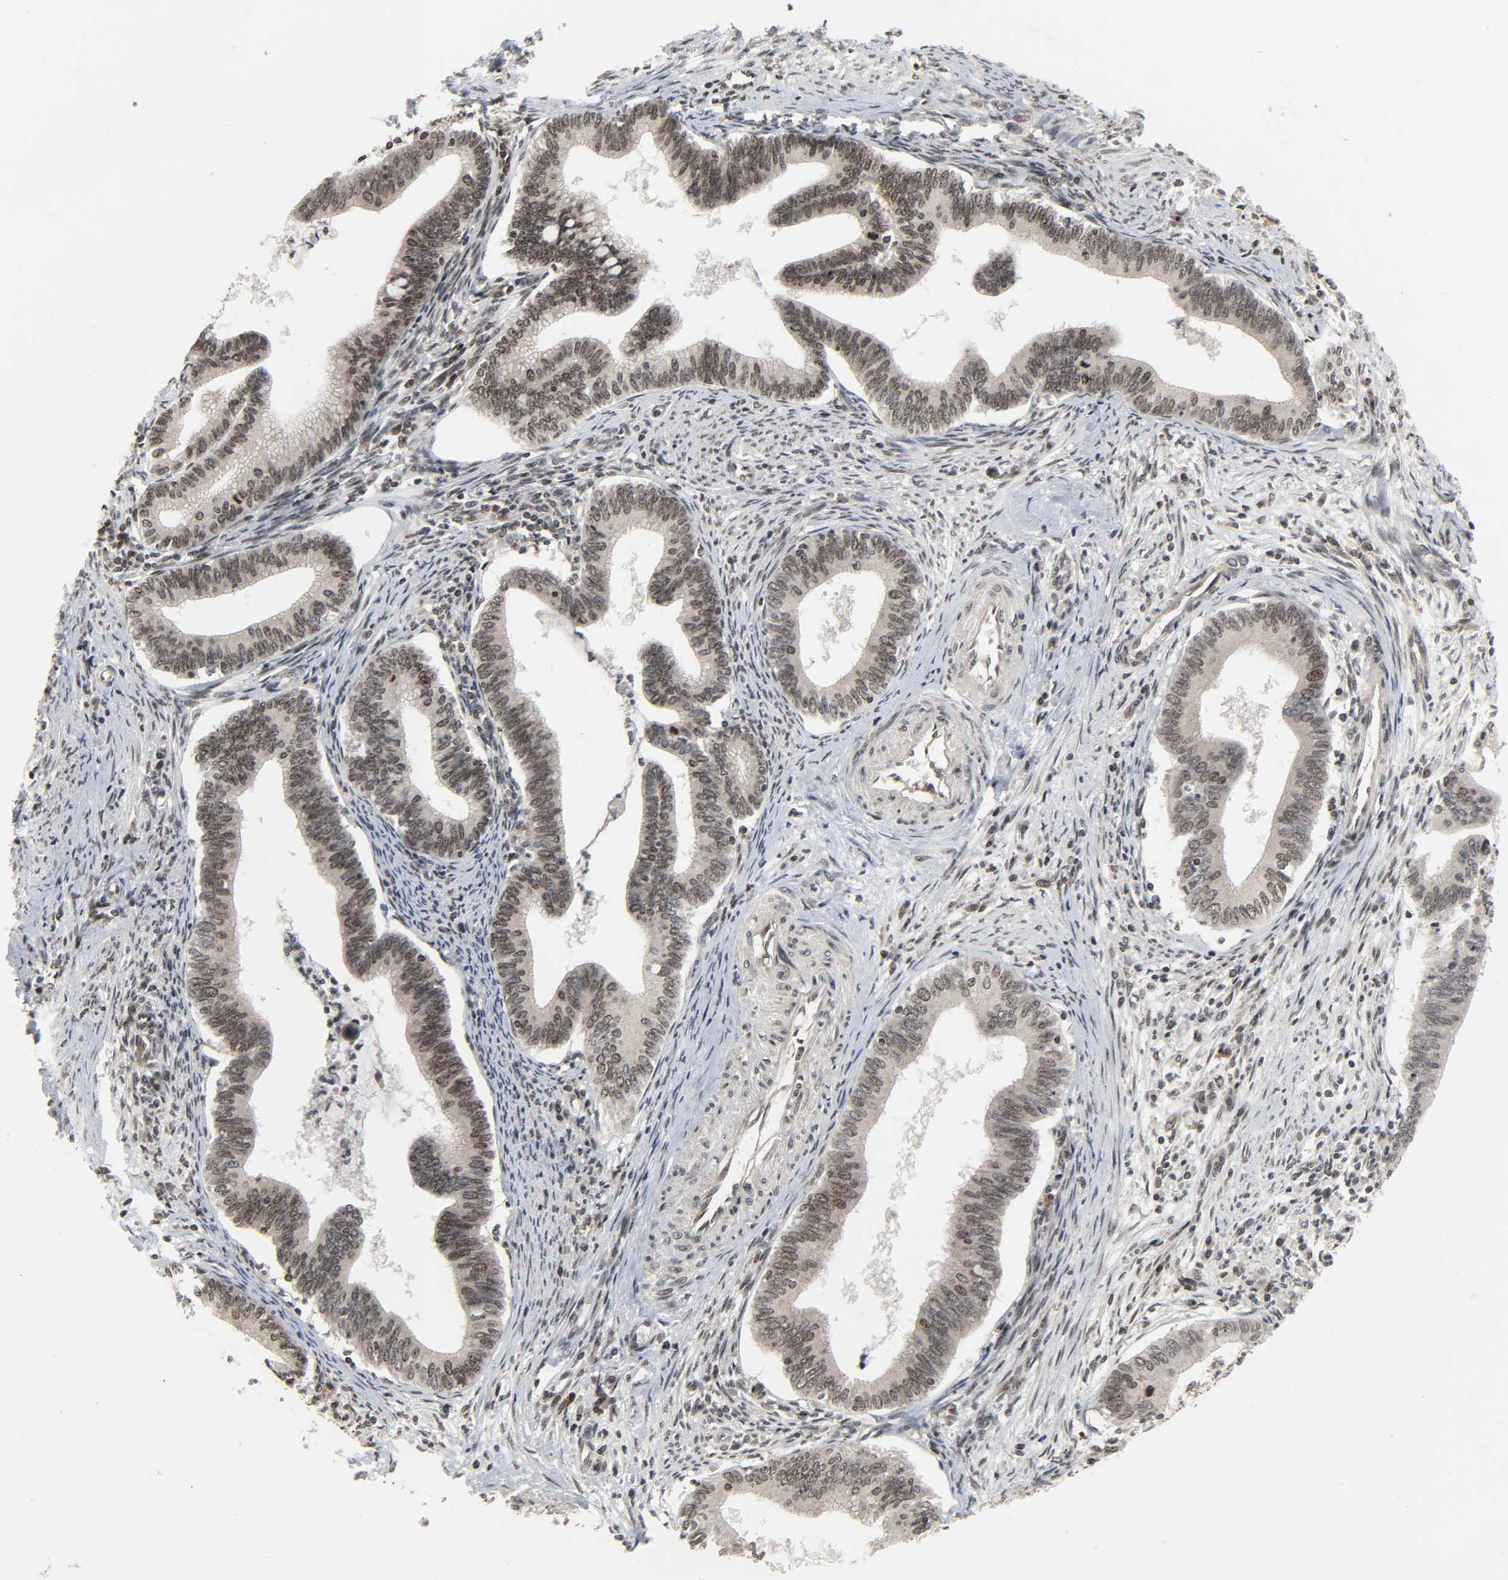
{"staining": {"intensity": "weak", "quantity": "25%-75%", "location": "nuclear"}, "tissue": "cervical cancer", "cell_type": "Tumor cells", "image_type": "cancer", "snomed": [{"axis": "morphology", "description": "Adenocarcinoma, NOS"}, {"axis": "topography", "description": "Cervix"}], "caption": "DAB (3,3'-diaminobenzidine) immunohistochemical staining of human cervical cancer demonstrates weak nuclear protein expression in about 25%-75% of tumor cells.", "gene": "XRCC1", "patient": {"sex": "female", "age": 36}}